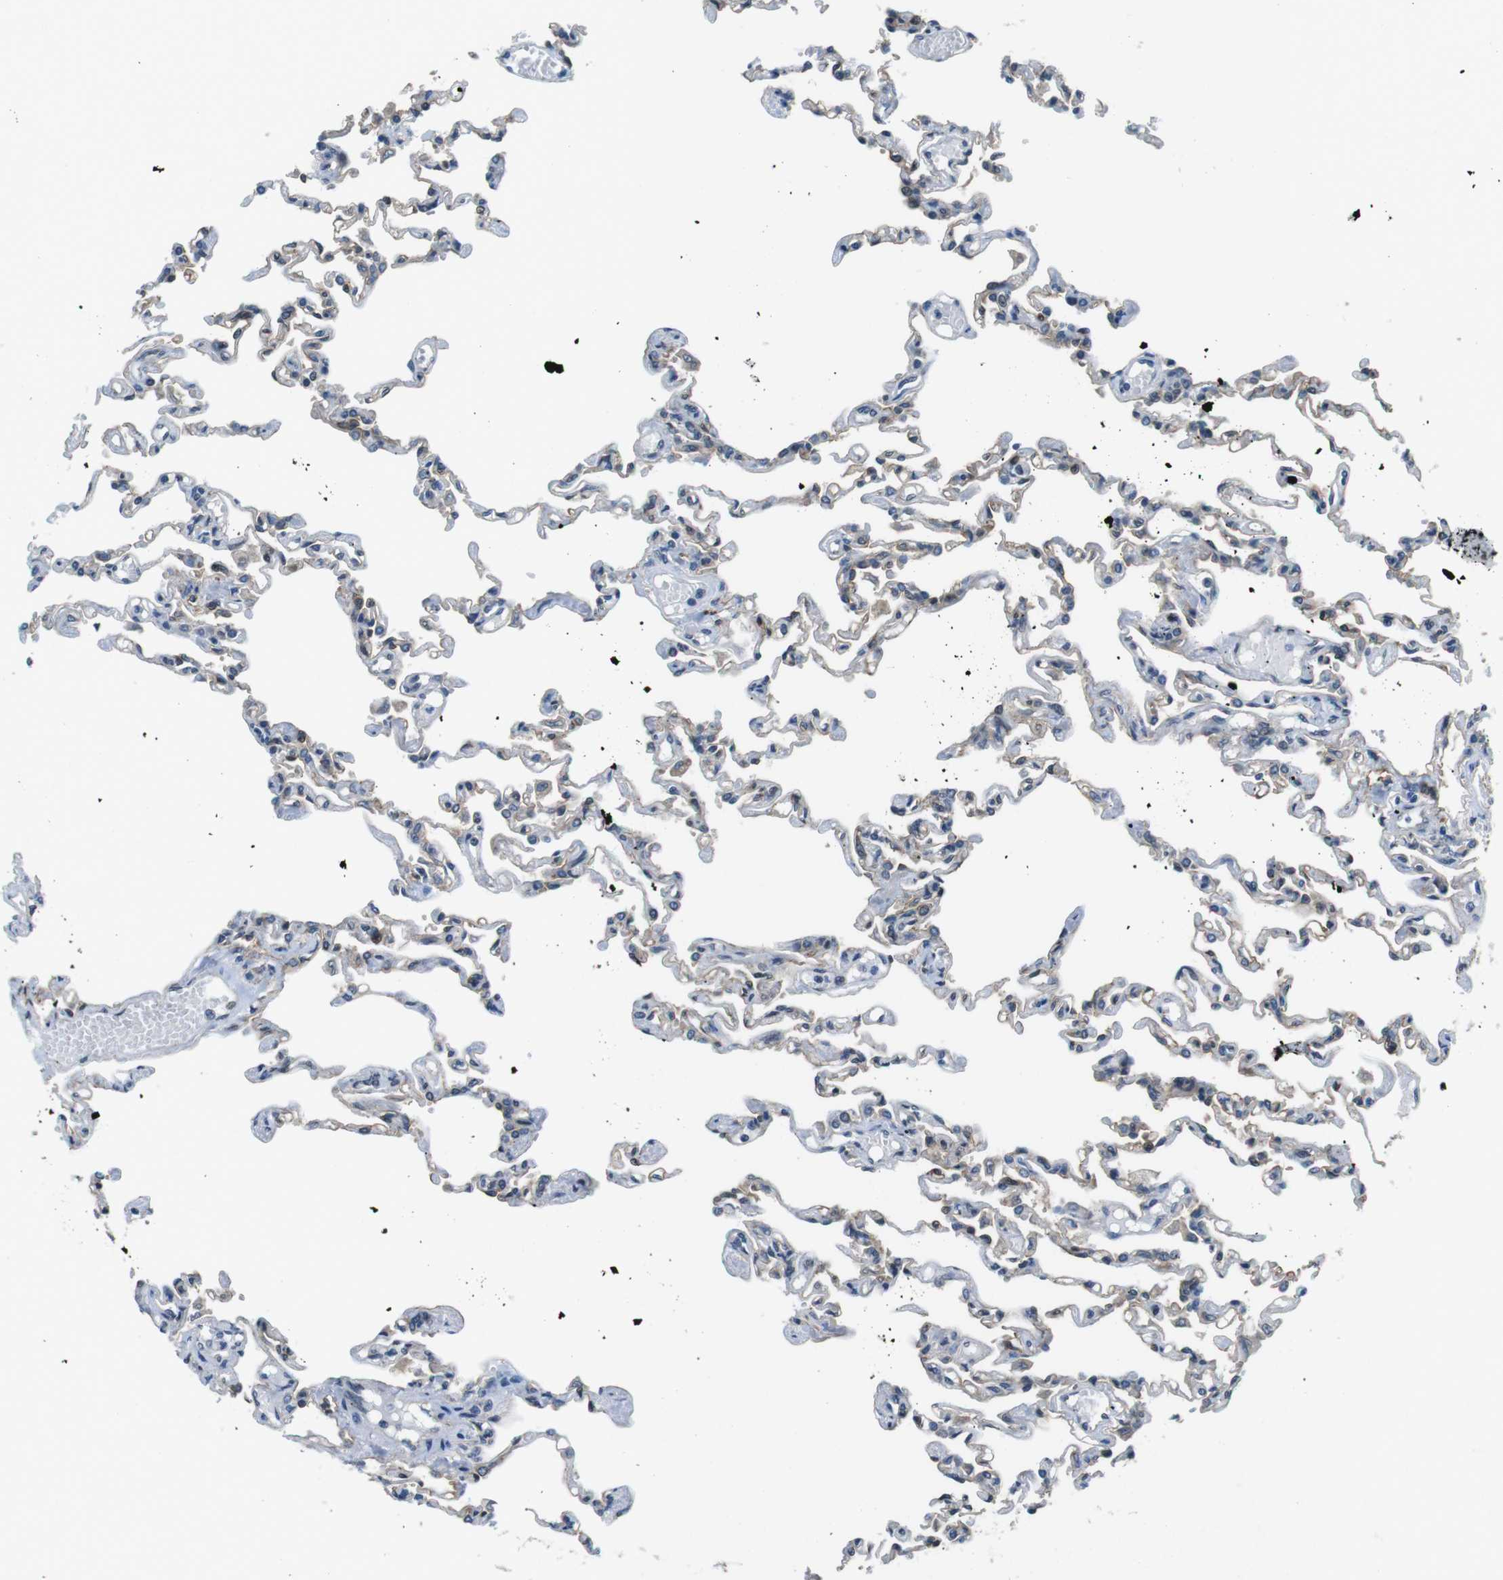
{"staining": {"intensity": "moderate", "quantity": "25%-75%", "location": "cytoplasmic/membranous"}, "tissue": "lung", "cell_type": "Alveolar cells", "image_type": "normal", "snomed": [{"axis": "morphology", "description": "Normal tissue, NOS"}, {"axis": "topography", "description": "Lung"}], "caption": "The photomicrograph demonstrates staining of benign lung, revealing moderate cytoplasmic/membranous protein expression (brown color) within alveolar cells. The protein of interest is shown in brown color, while the nuclei are stained blue.", "gene": "PALD1", "patient": {"sex": "male", "age": 21}}